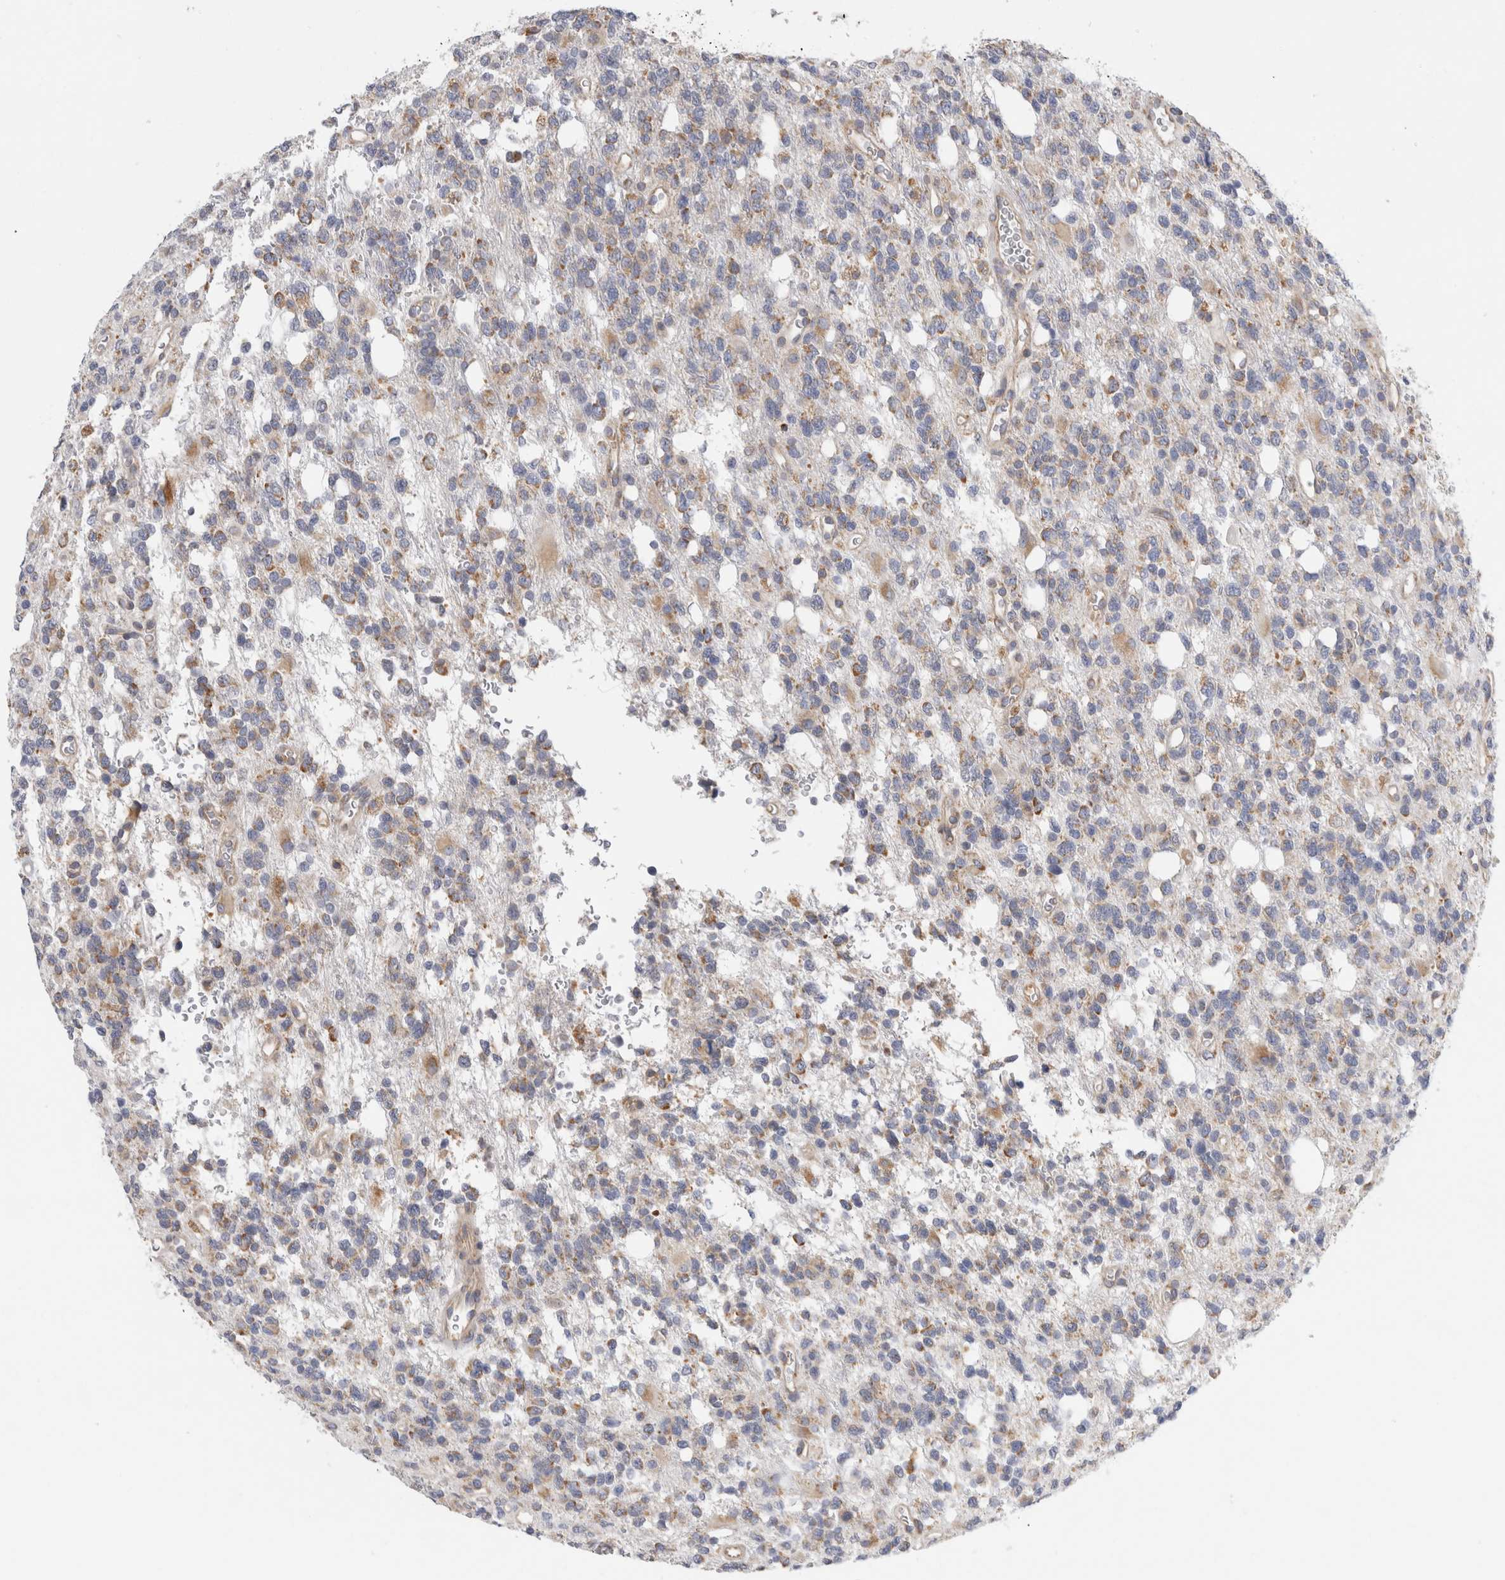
{"staining": {"intensity": "weak", "quantity": "25%-75%", "location": "cytoplasmic/membranous"}, "tissue": "glioma", "cell_type": "Tumor cells", "image_type": "cancer", "snomed": [{"axis": "morphology", "description": "Glioma, malignant, High grade"}, {"axis": "topography", "description": "Brain"}], "caption": "A brown stain highlights weak cytoplasmic/membranous staining of a protein in human glioma tumor cells.", "gene": "RPN2", "patient": {"sex": "female", "age": 62}}